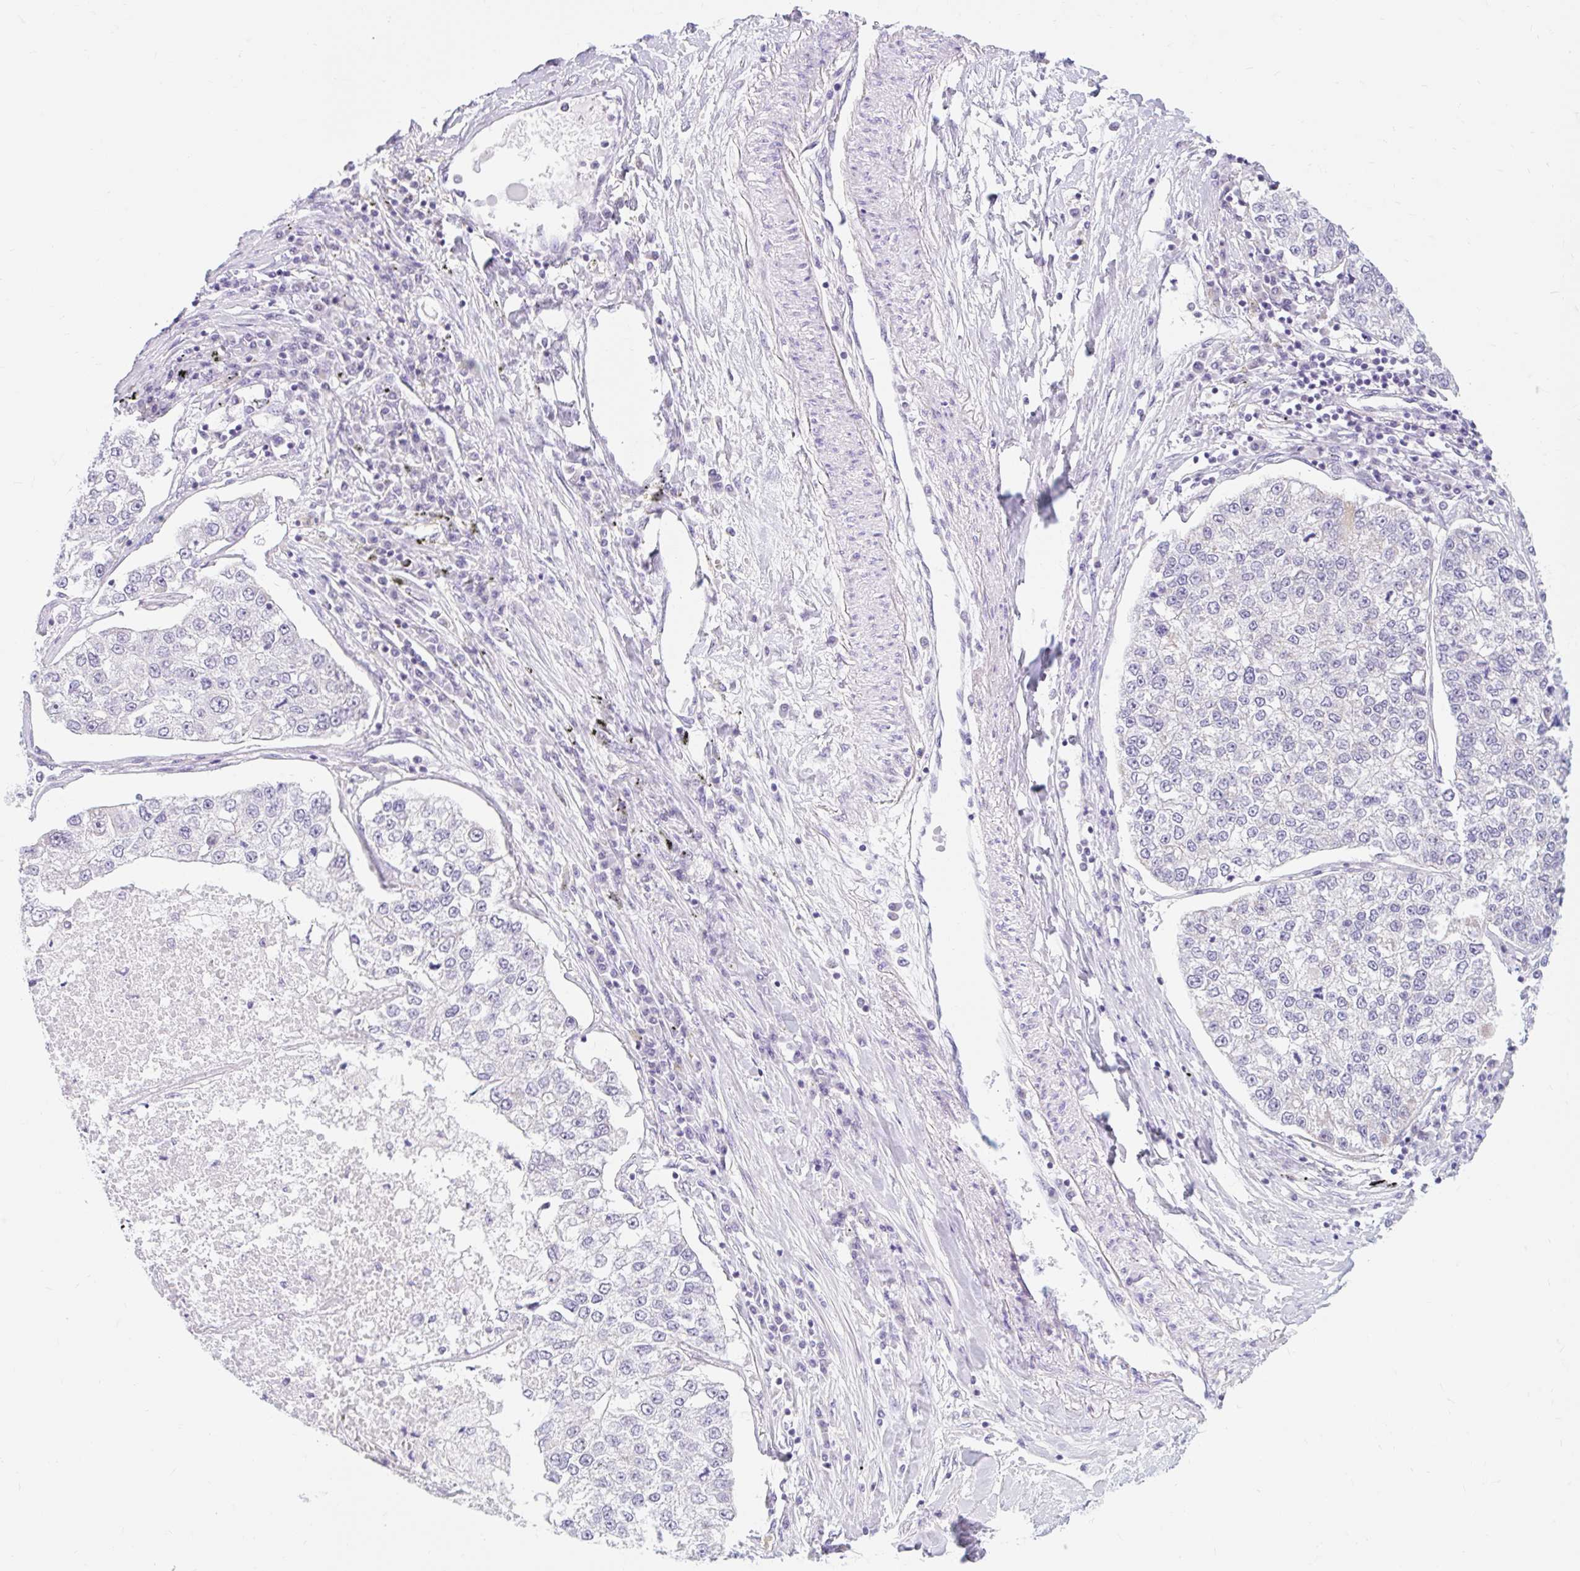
{"staining": {"intensity": "negative", "quantity": "none", "location": "none"}, "tissue": "lung cancer", "cell_type": "Tumor cells", "image_type": "cancer", "snomed": [{"axis": "morphology", "description": "Adenocarcinoma, NOS"}, {"axis": "topography", "description": "Lung"}], "caption": "The histopathology image displays no staining of tumor cells in lung cancer (adenocarcinoma).", "gene": "ITPK1", "patient": {"sex": "male", "age": 49}}